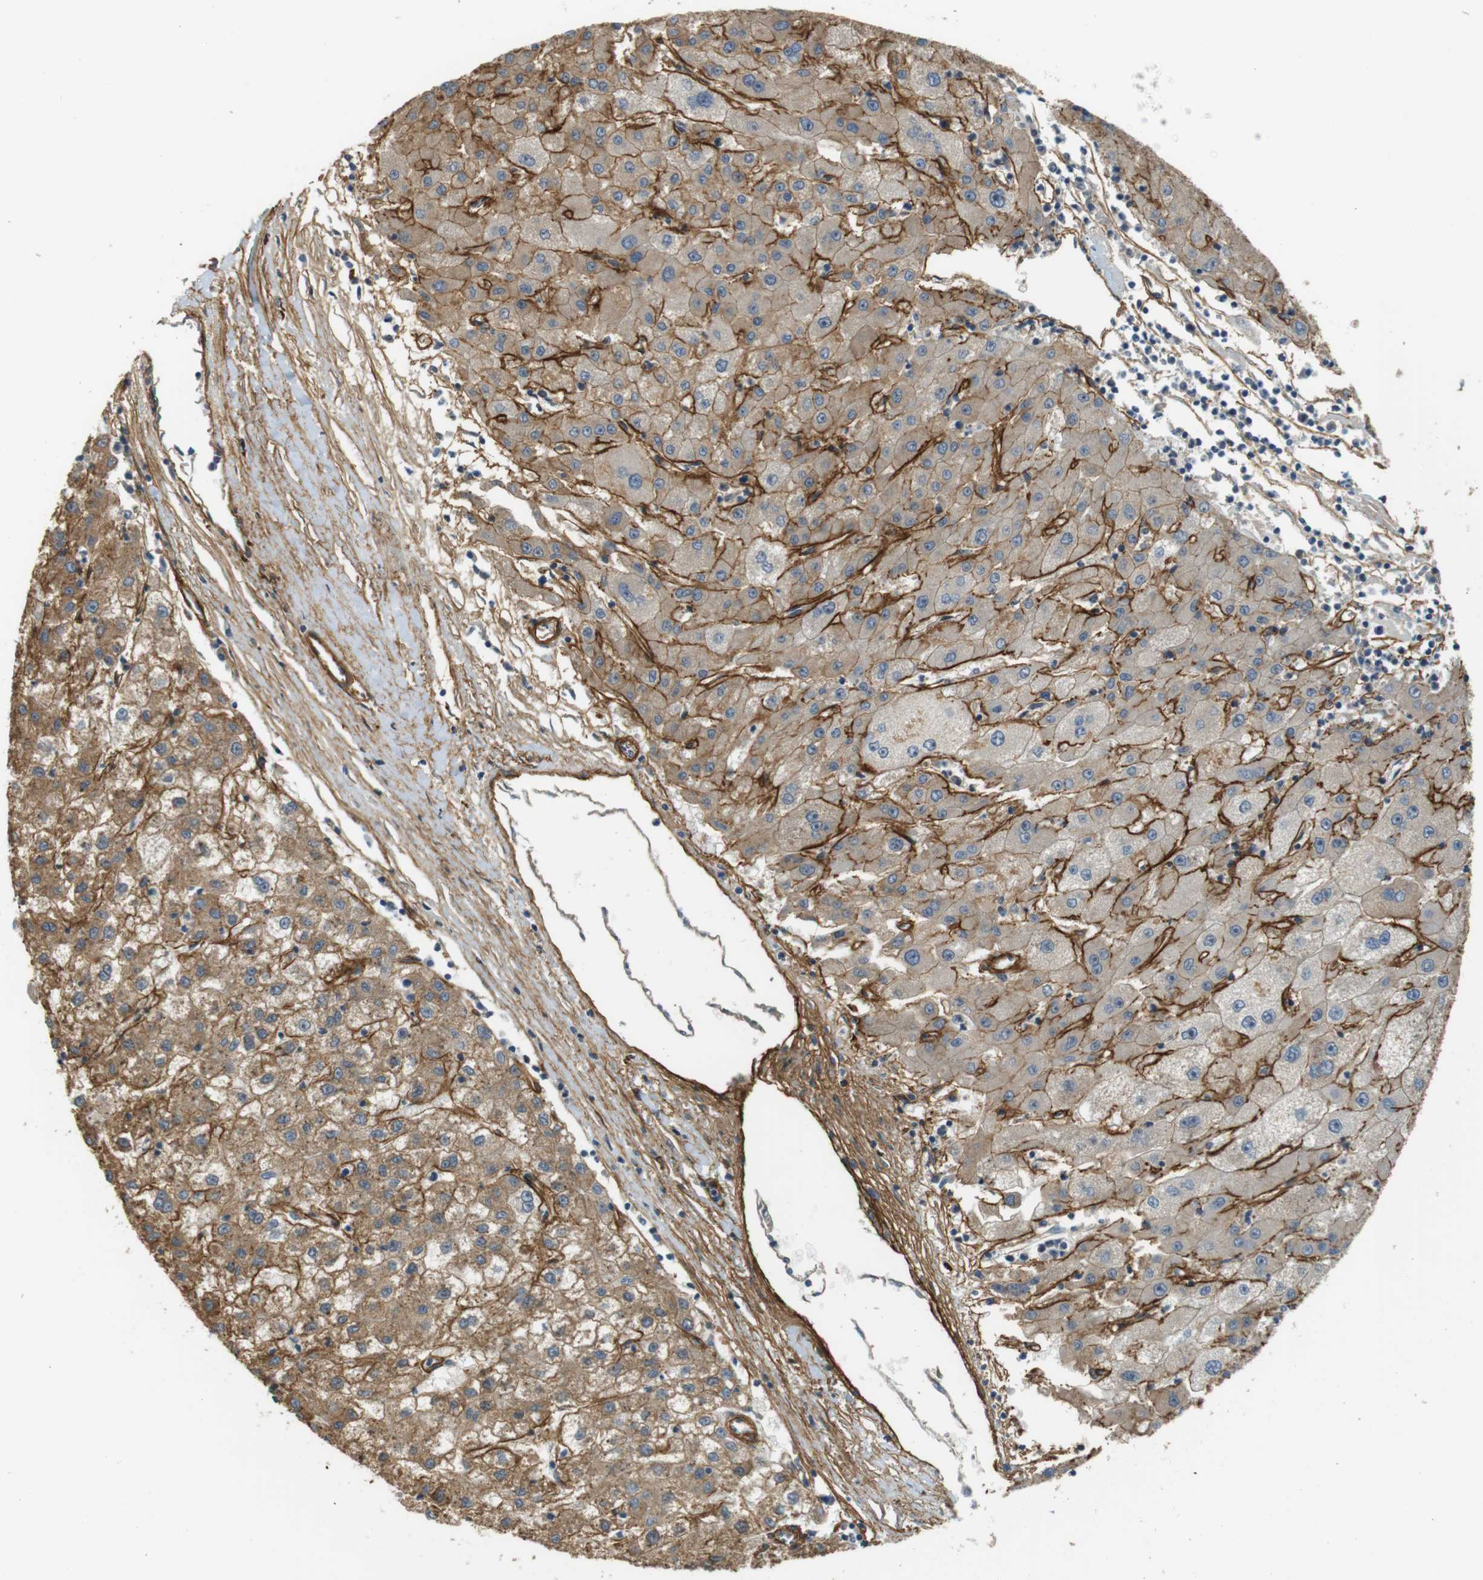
{"staining": {"intensity": "moderate", "quantity": ">75%", "location": "cytoplasmic/membranous"}, "tissue": "liver cancer", "cell_type": "Tumor cells", "image_type": "cancer", "snomed": [{"axis": "morphology", "description": "Carcinoma, Hepatocellular, NOS"}, {"axis": "topography", "description": "Liver"}], "caption": "Immunohistochemical staining of liver cancer (hepatocellular carcinoma) demonstrates medium levels of moderate cytoplasmic/membranous protein positivity in about >75% of tumor cells.", "gene": "TSPAN9", "patient": {"sex": "male", "age": 72}}